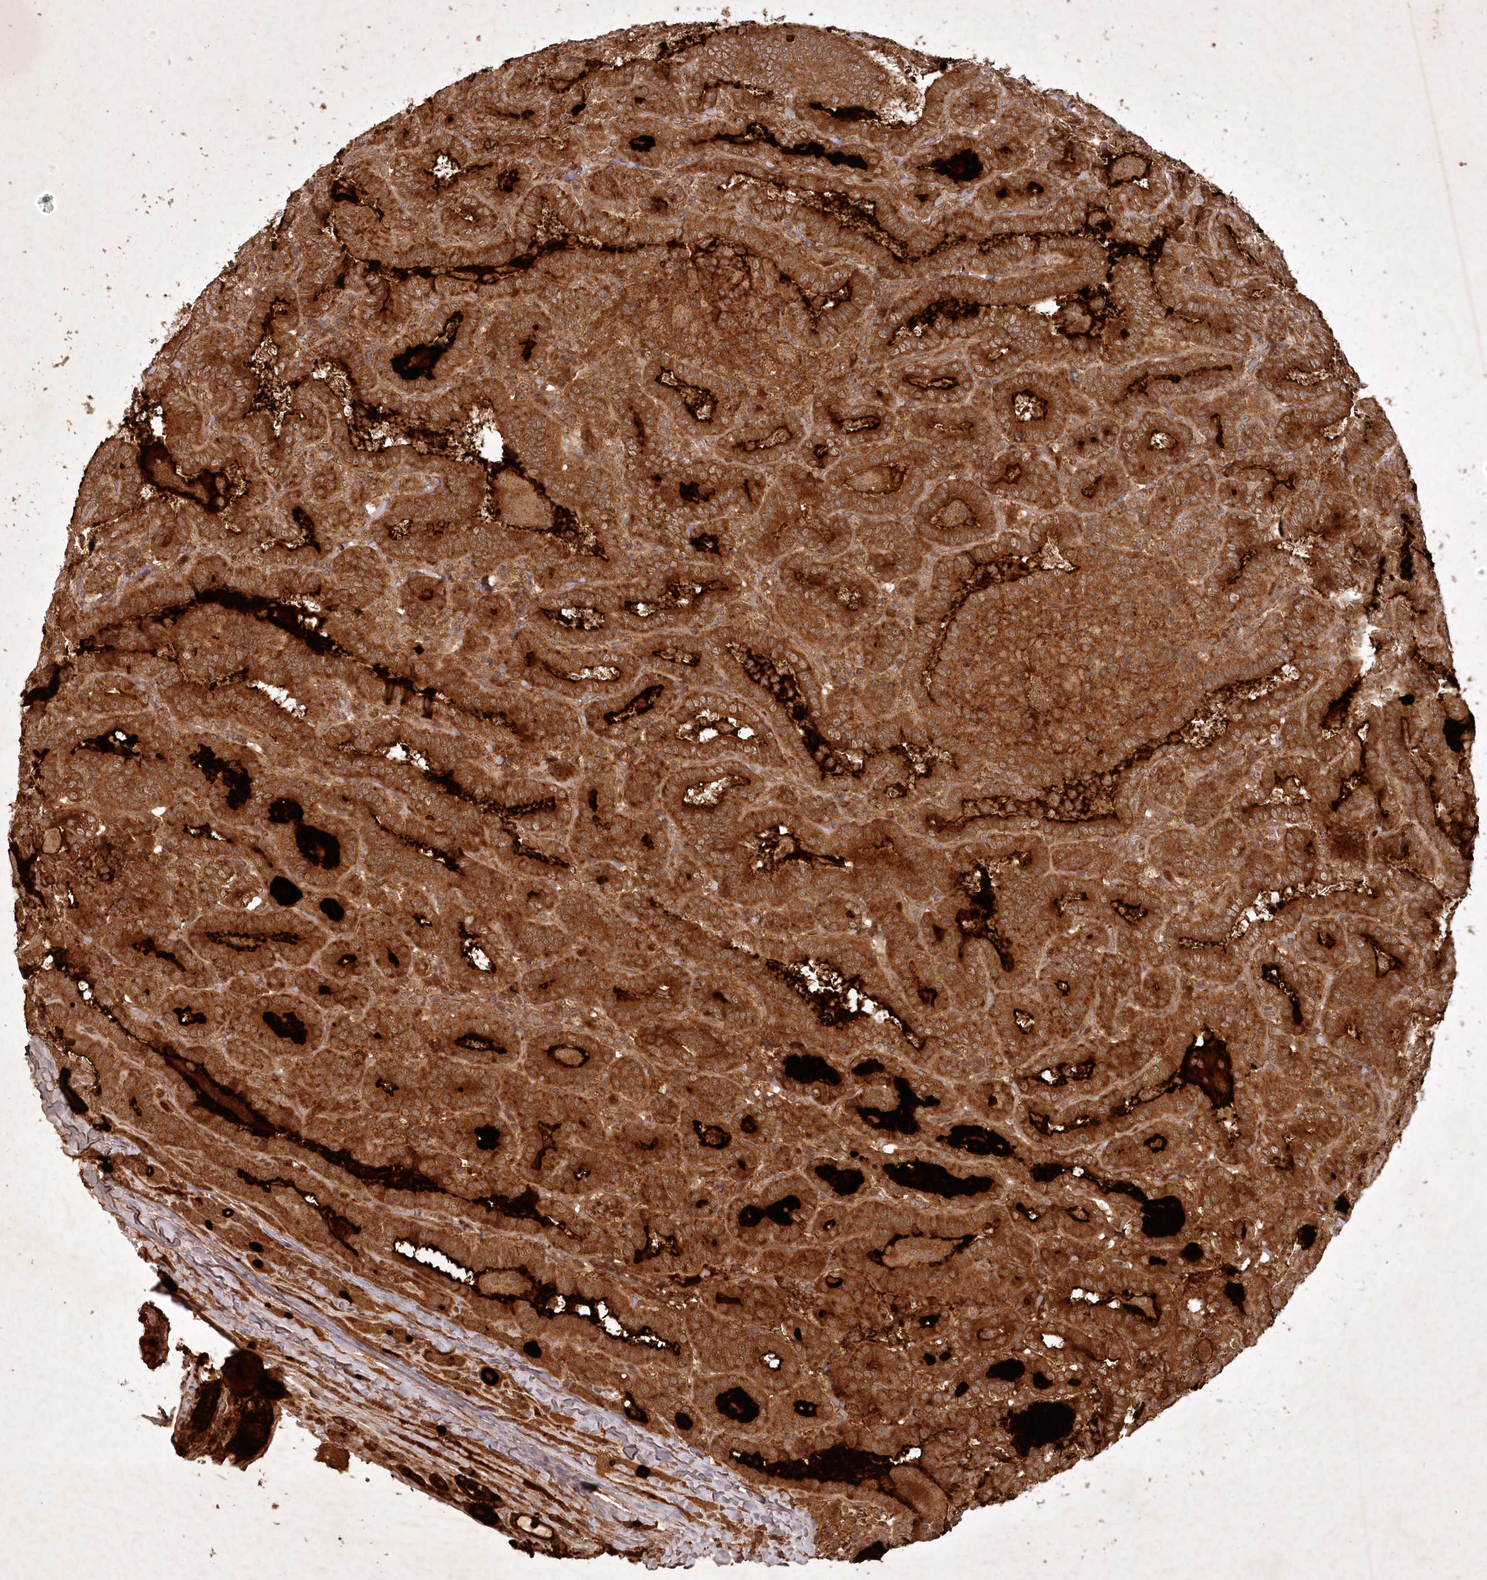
{"staining": {"intensity": "strong", "quantity": ">75%", "location": "cytoplasmic/membranous"}, "tissue": "thyroid cancer", "cell_type": "Tumor cells", "image_type": "cancer", "snomed": [{"axis": "morphology", "description": "Papillary adenocarcinoma, NOS"}, {"axis": "topography", "description": "Thyroid gland"}], "caption": "IHC (DAB (3,3'-diaminobenzidine)) staining of thyroid cancer exhibits strong cytoplasmic/membranous protein staining in approximately >75% of tumor cells. IHC stains the protein in brown and the nuclei are stained blue.", "gene": "UNC93A", "patient": {"sex": "female", "age": 72}}